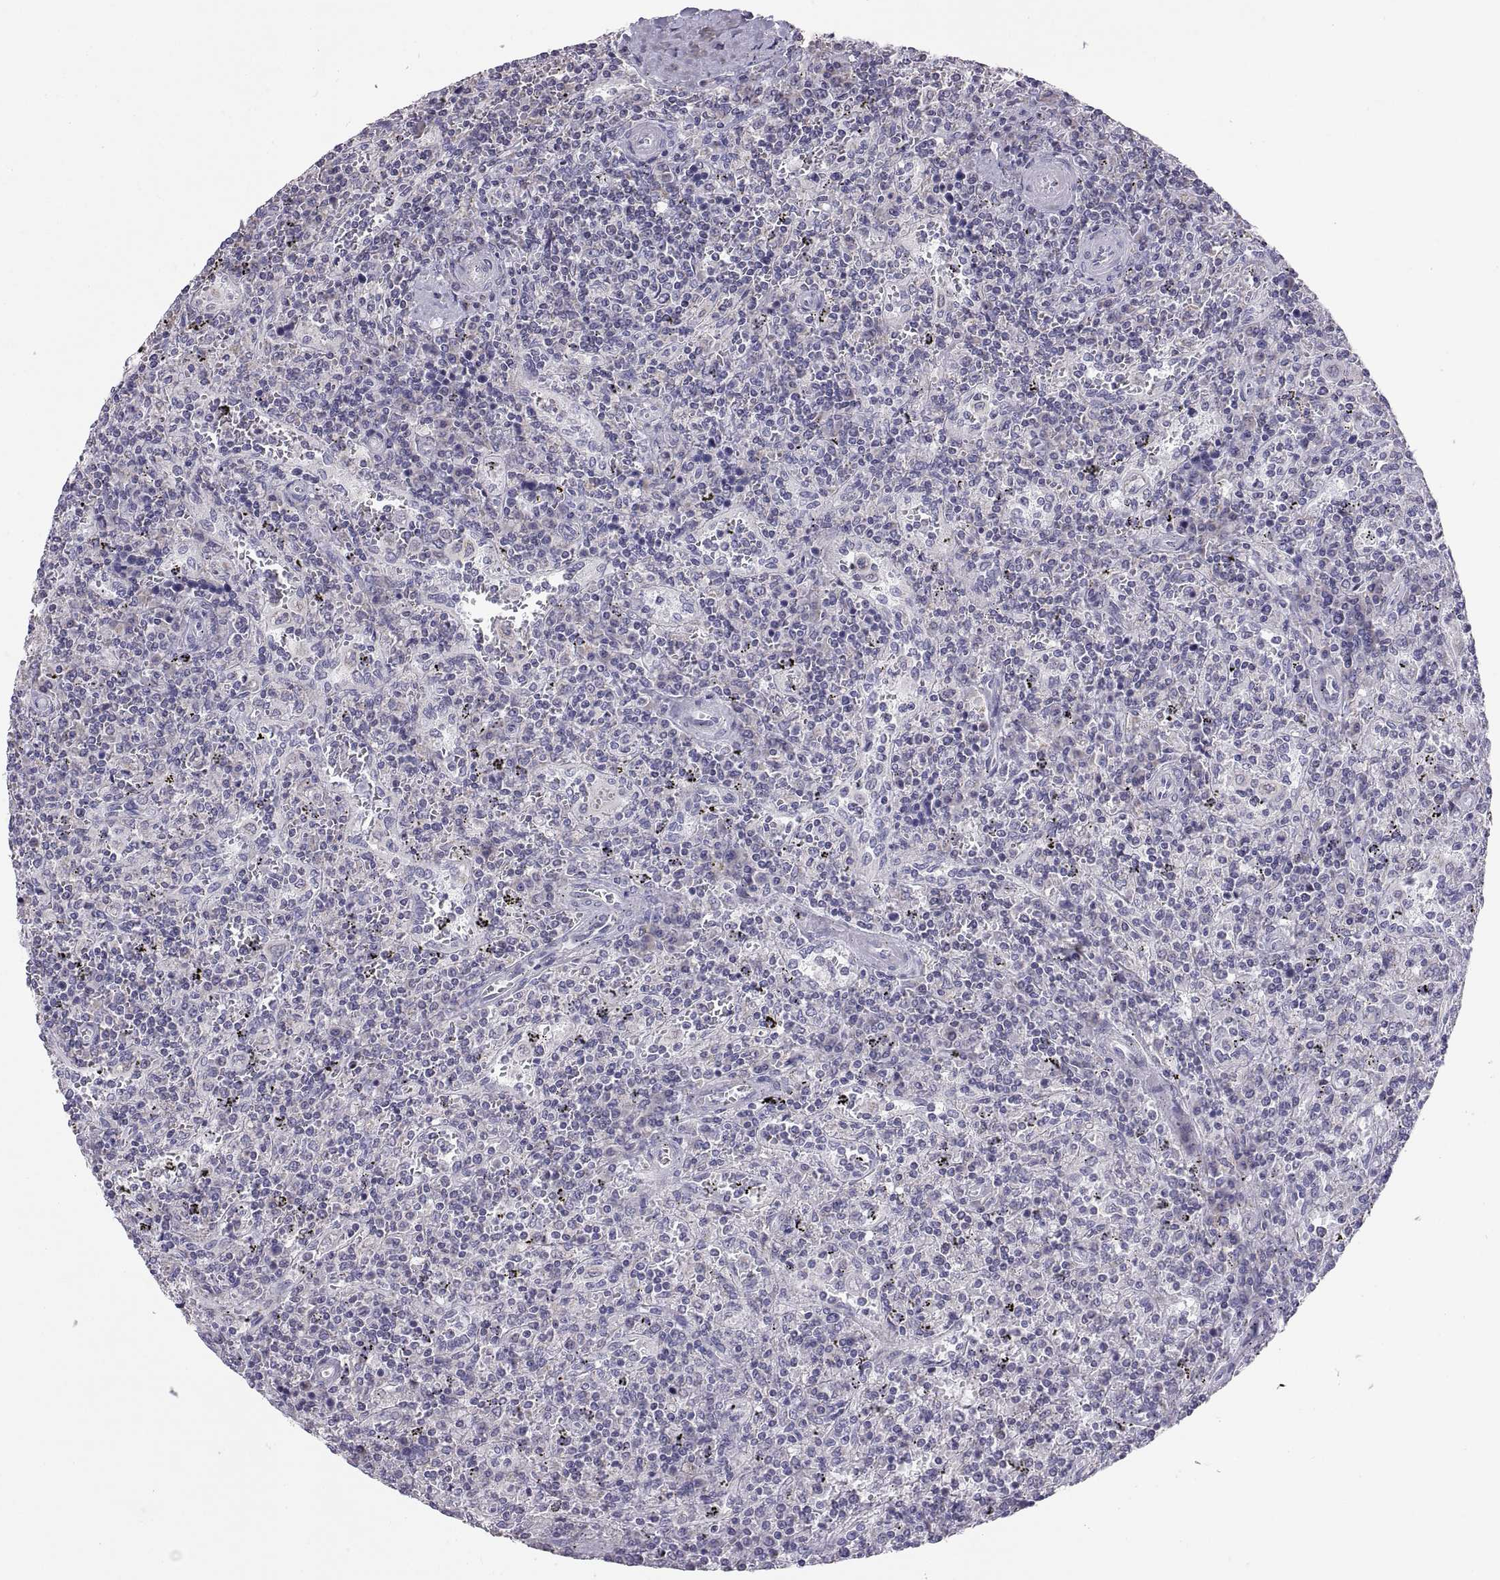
{"staining": {"intensity": "negative", "quantity": "none", "location": "none"}, "tissue": "lymphoma", "cell_type": "Tumor cells", "image_type": "cancer", "snomed": [{"axis": "morphology", "description": "Malignant lymphoma, non-Hodgkin's type, Low grade"}, {"axis": "topography", "description": "Spleen"}], "caption": "Malignant lymphoma, non-Hodgkin's type (low-grade) was stained to show a protein in brown. There is no significant staining in tumor cells.", "gene": "TNNC1", "patient": {"sex": "male", "age": 62}}